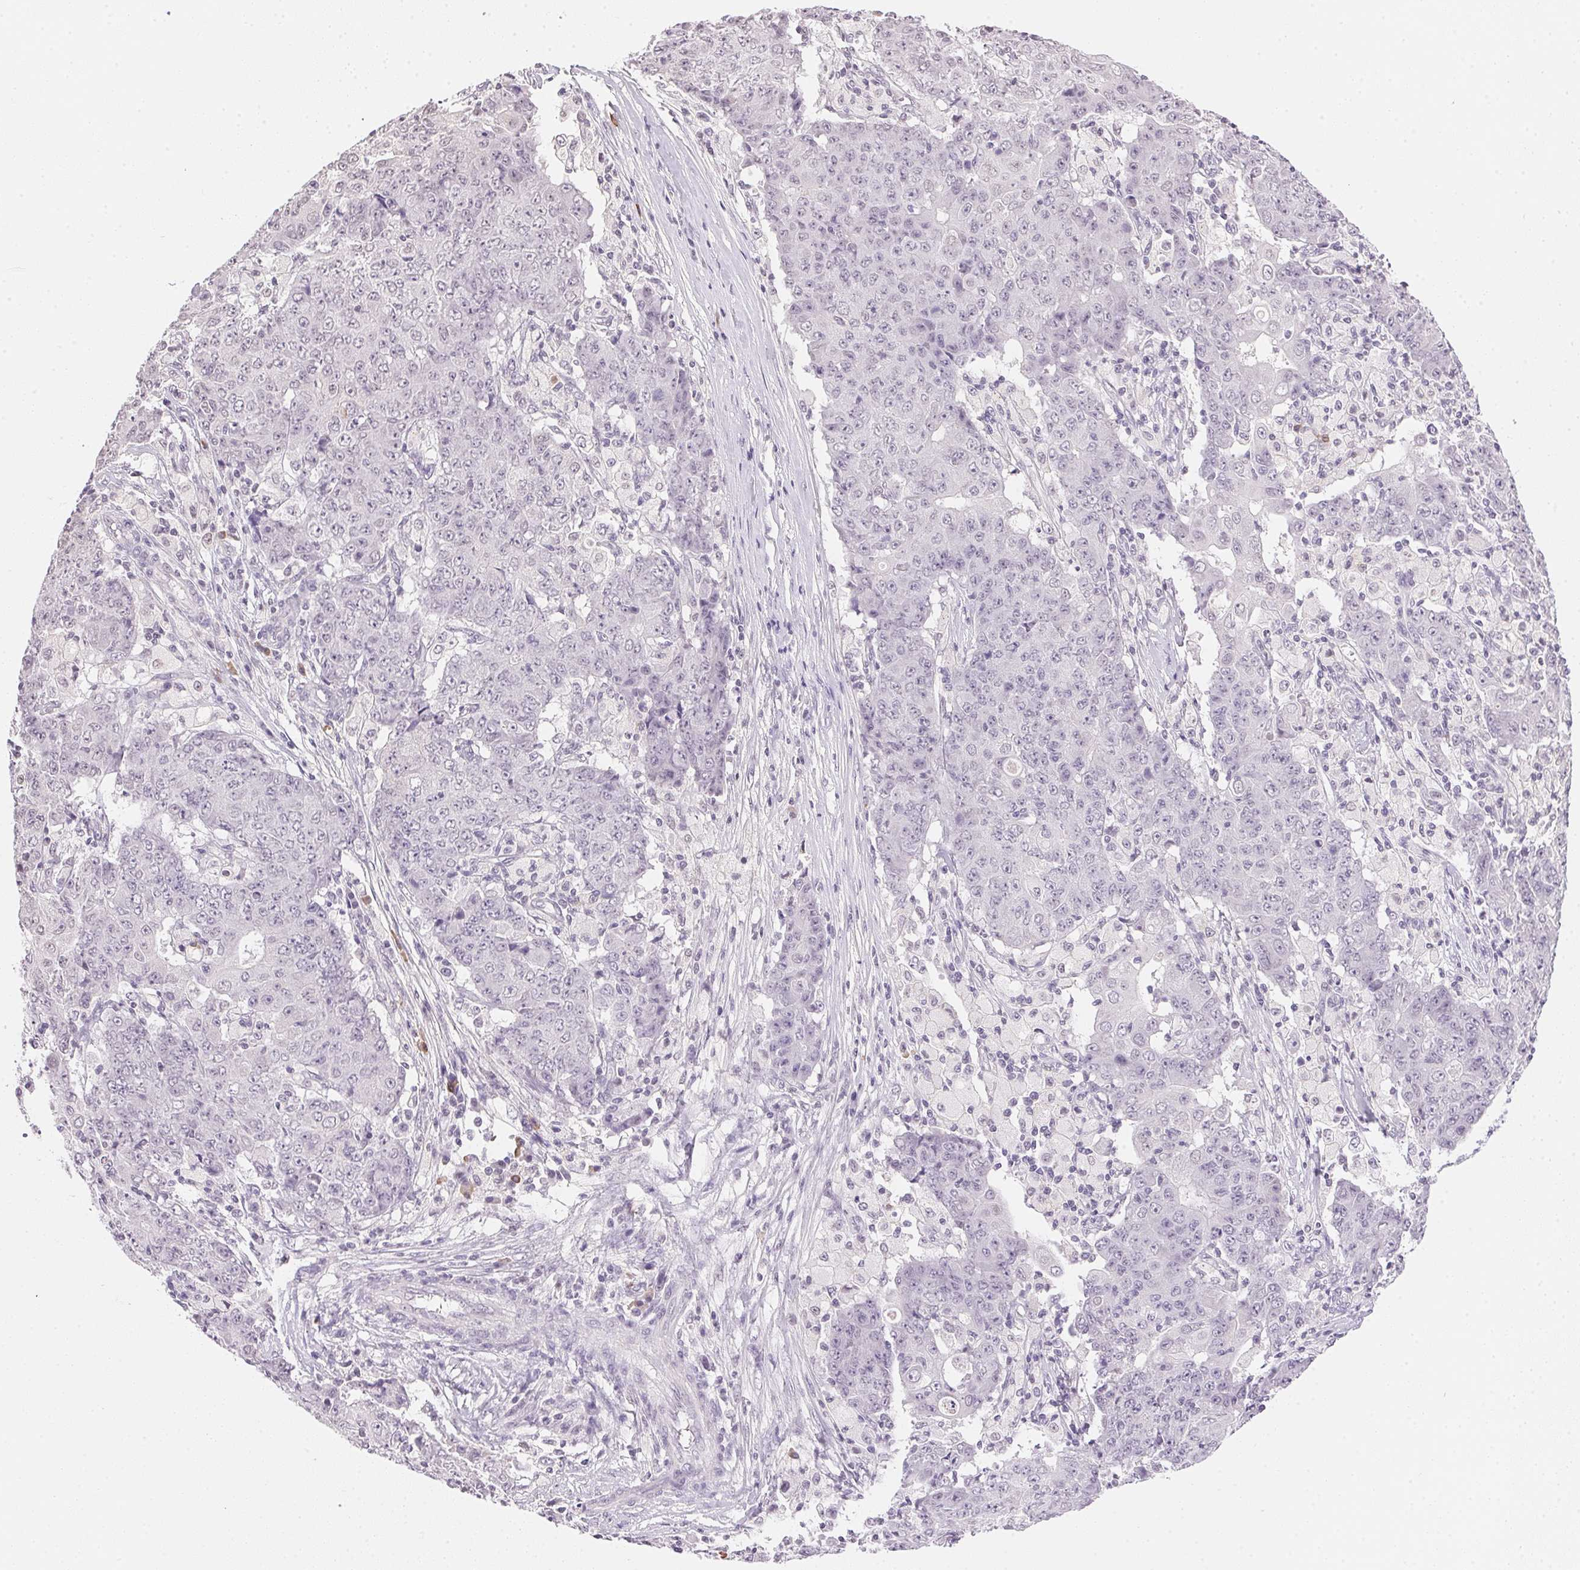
{"staining": {"intensity": "negative", "quantity": "none", "location": "none"}, "tissue": "ovarian cancer", "cell_type": "Tumor cells", "image_type": "cancer", "snomed": [{"axis": "morphology", "description": "Carcinoma, endometroid"}, {"axis": "topography", "description": "Ovary"}], "caption": "This is an immunohistochemistry (IHC) photomicrograph of endometroid carcinoma (ovarian). There is no expression in tumor cells.", "gene": "FNDC4", "patient": {"sex": "female", "age": 42}}